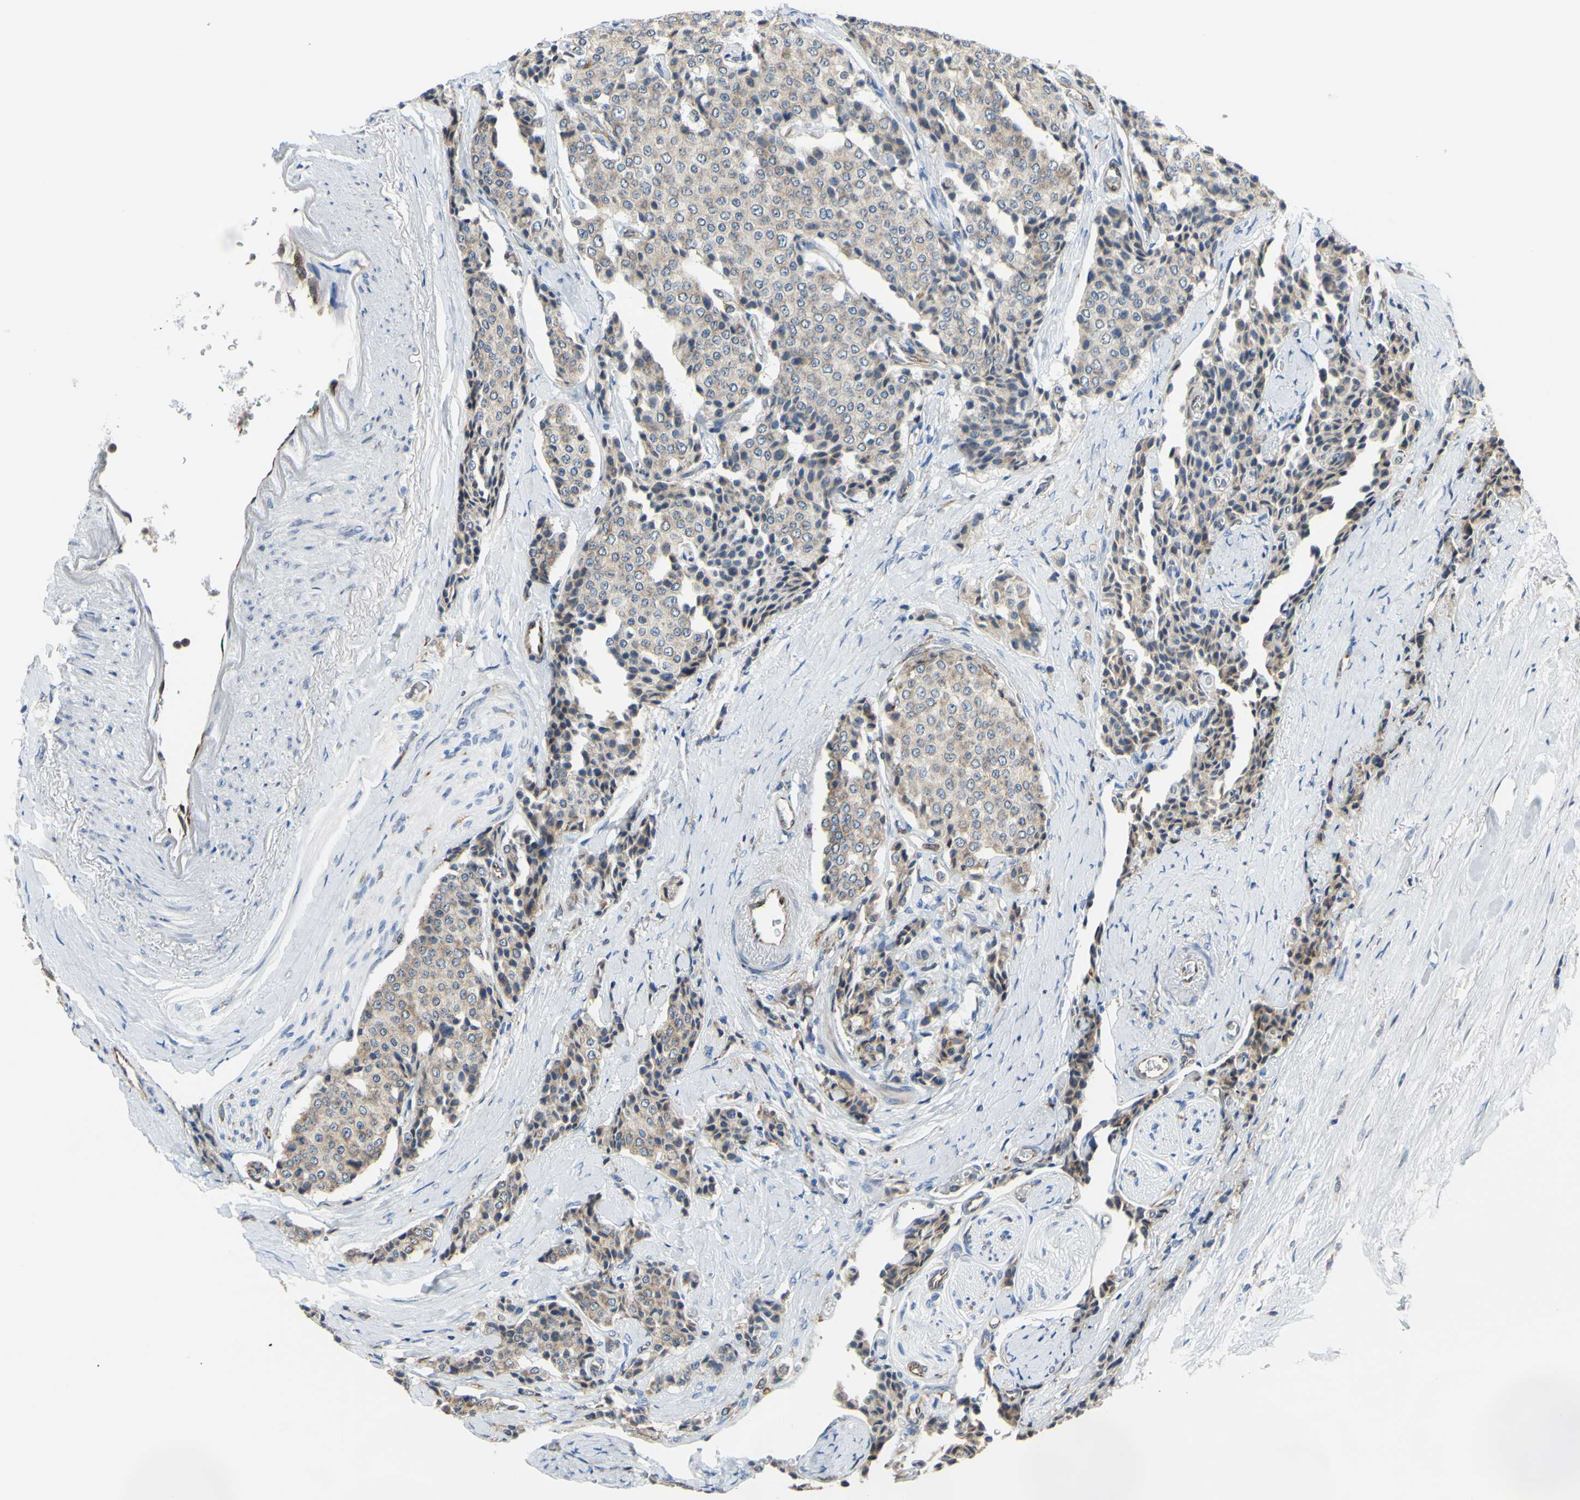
{"staining": {"intensity": "weak", "quantity": "25%-75%", "location": "cytoplasmic/membranous"}, "tissue": "carcinoid", "cell_type": "Tumor cells", "image_type": "cancer", "snomed": [{"axis": "morphology", "description": "Carcinoid, malignant, NOS"}, {"axis": "topography", "description": "Colon"}], "caption": "IHC of human carcinoid shows low levels of weak cytoplasmic/membranous expression in approximately 25%-75% of tumor cells.", "gene": "MGST2", "patient": {"sex": "female", "age": 61}}